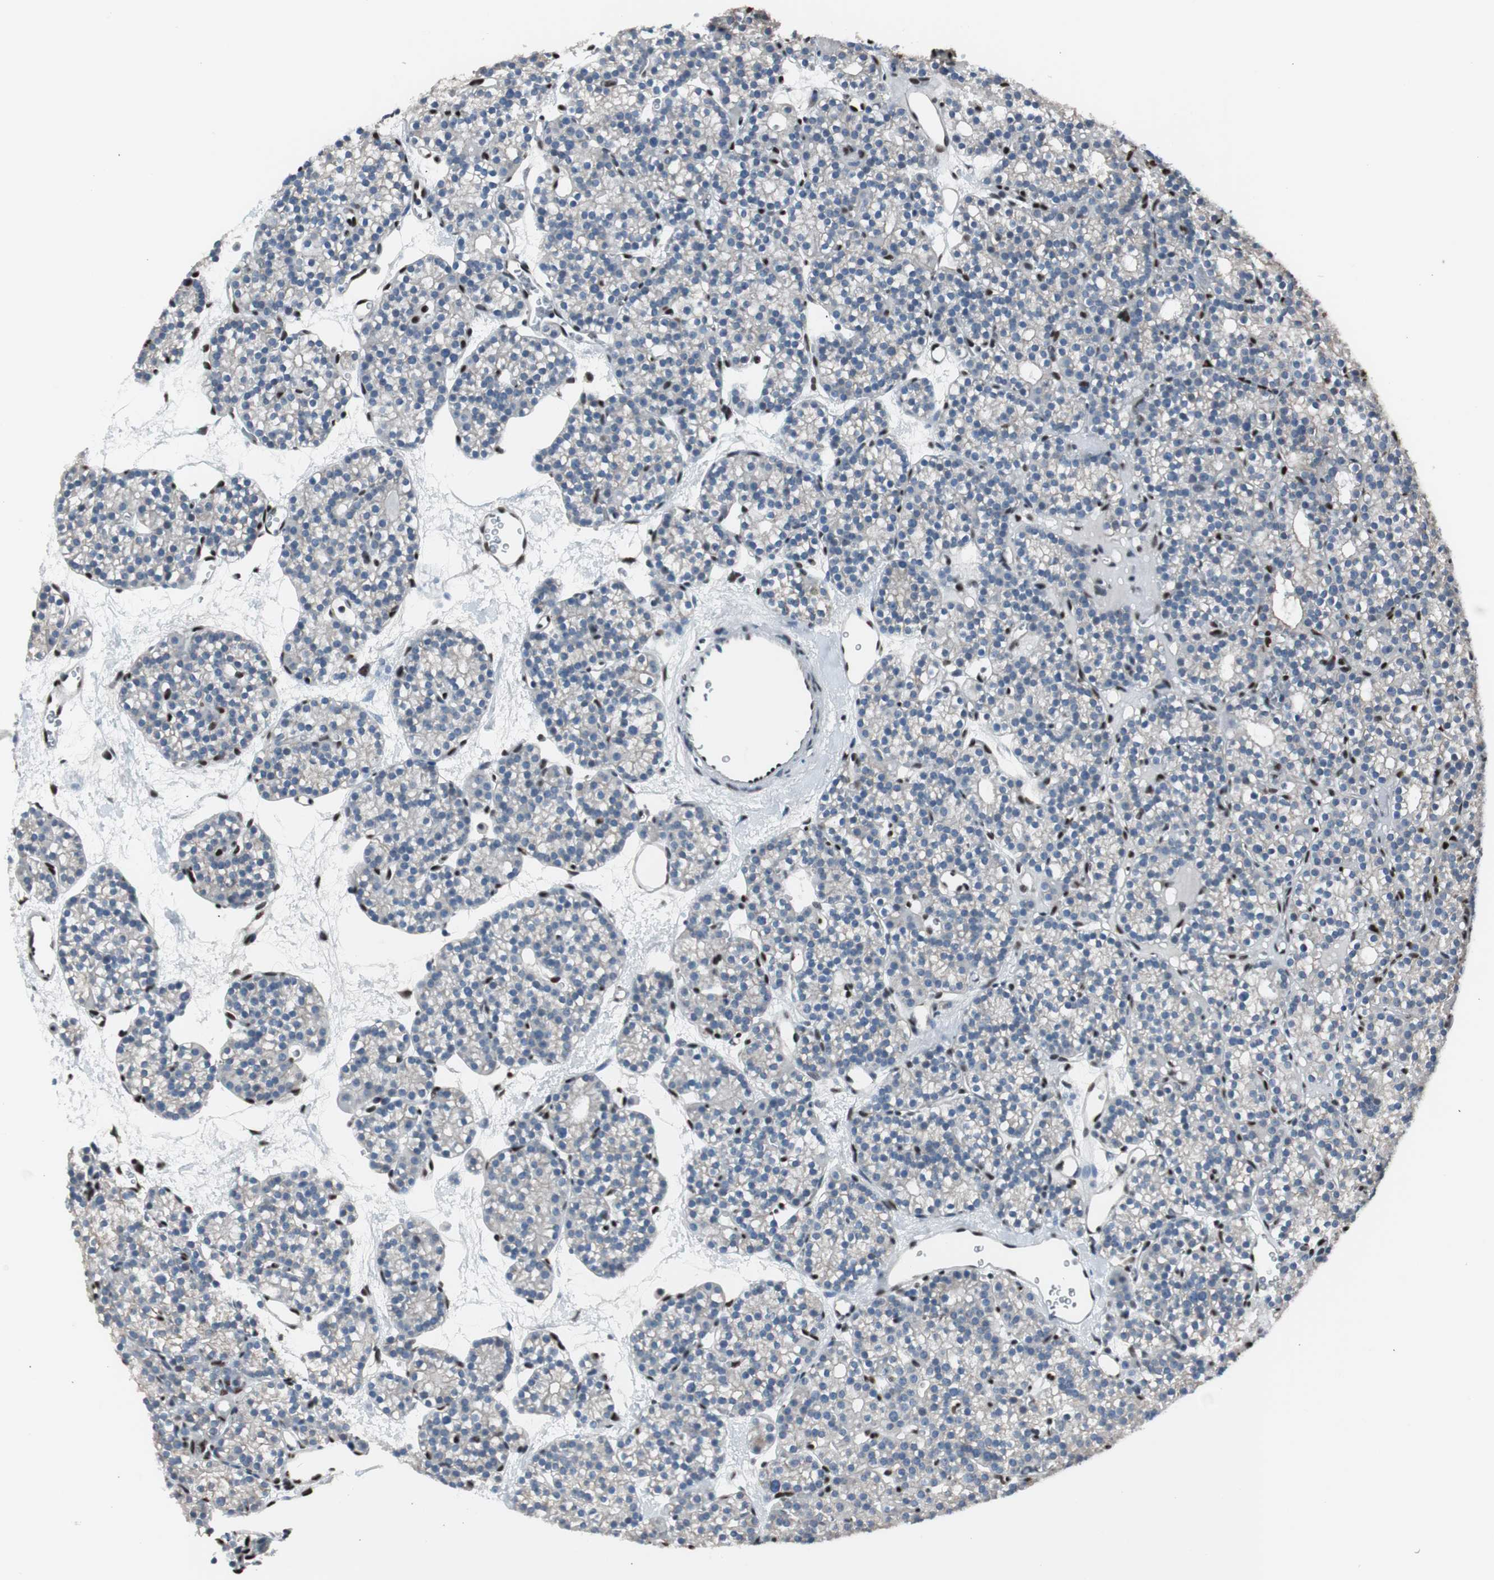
{"staining": {"intensity": "negative", "quantity": "none", "location": "none"}, "tissue": "parathyroid gland", "cell_type": "Glandular cells", "image_type": "normal", "snomed": [{"axis": "morphology", "description": "Normal tissue, NOS"}, {"axis": "topography", "description": "Parathyroid gland"}], "caption": "The micrograph reveals no staining of glandular cells in benign parathyroid gland.", "gene": "PML", "patient": {"sex": "female", "age": 64}}